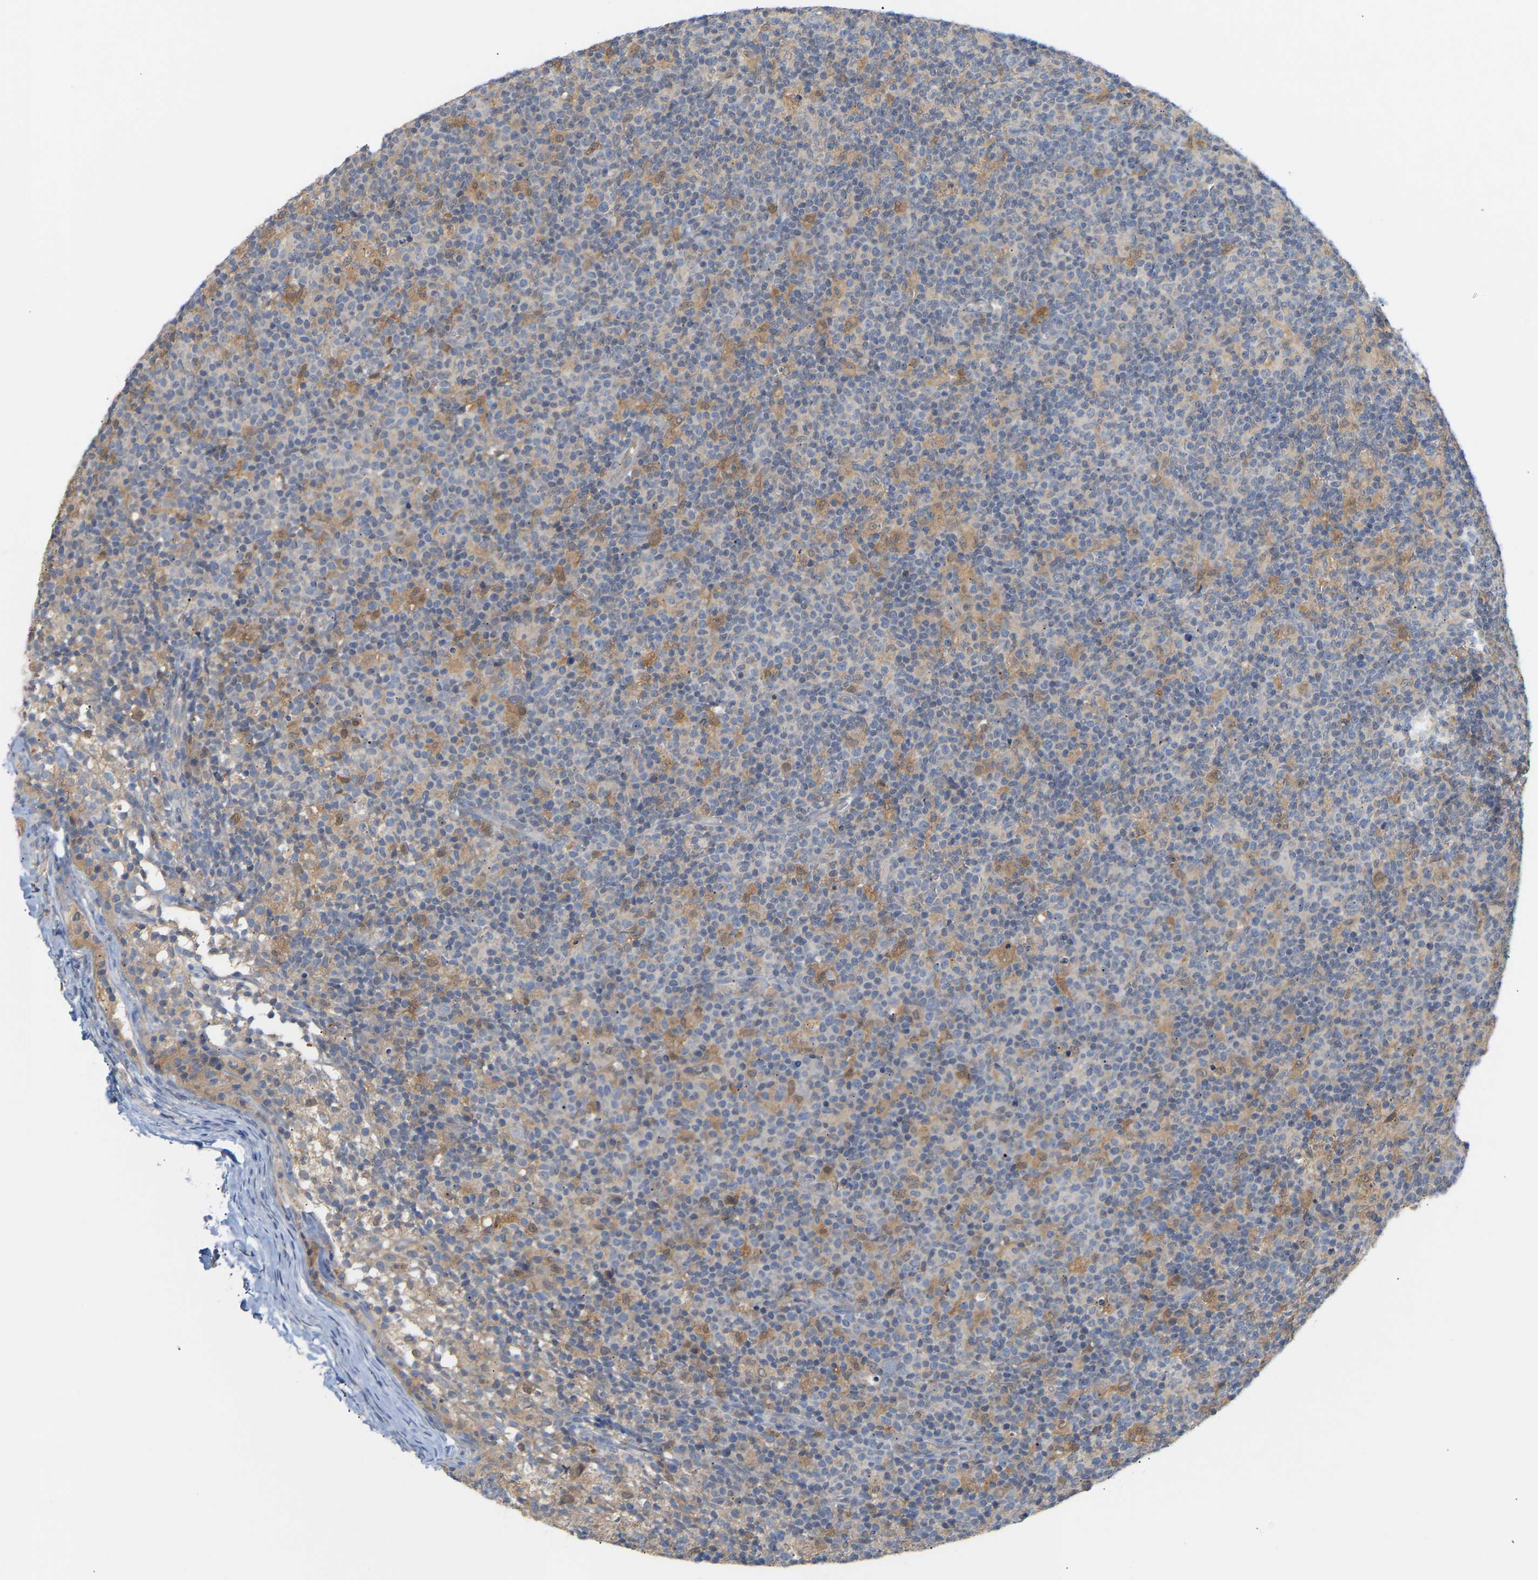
{"staining": {"intensity": "negative", "quantity": "none", "location": "none"}, "tissue": "lymph node", "cell_type": "Germinal center cells", "image_type": "normal", "snomed": [{"axis": "morphology", "description": "Normal tissue, NOS"}, {"axis": "morphology", "description": "Inflammation, NOS"}, {"axis": "topography", "description": "Lymph node"}], "caption": "Immunohistochemistry image of normal lymph node: human lymph node stained with DAB (3,3'-diaminobenzidine) exhibits no significant protein positivity in germinal center cells.", "gene": "TPMT", "patient": {"sex": "male", "age": 55}}